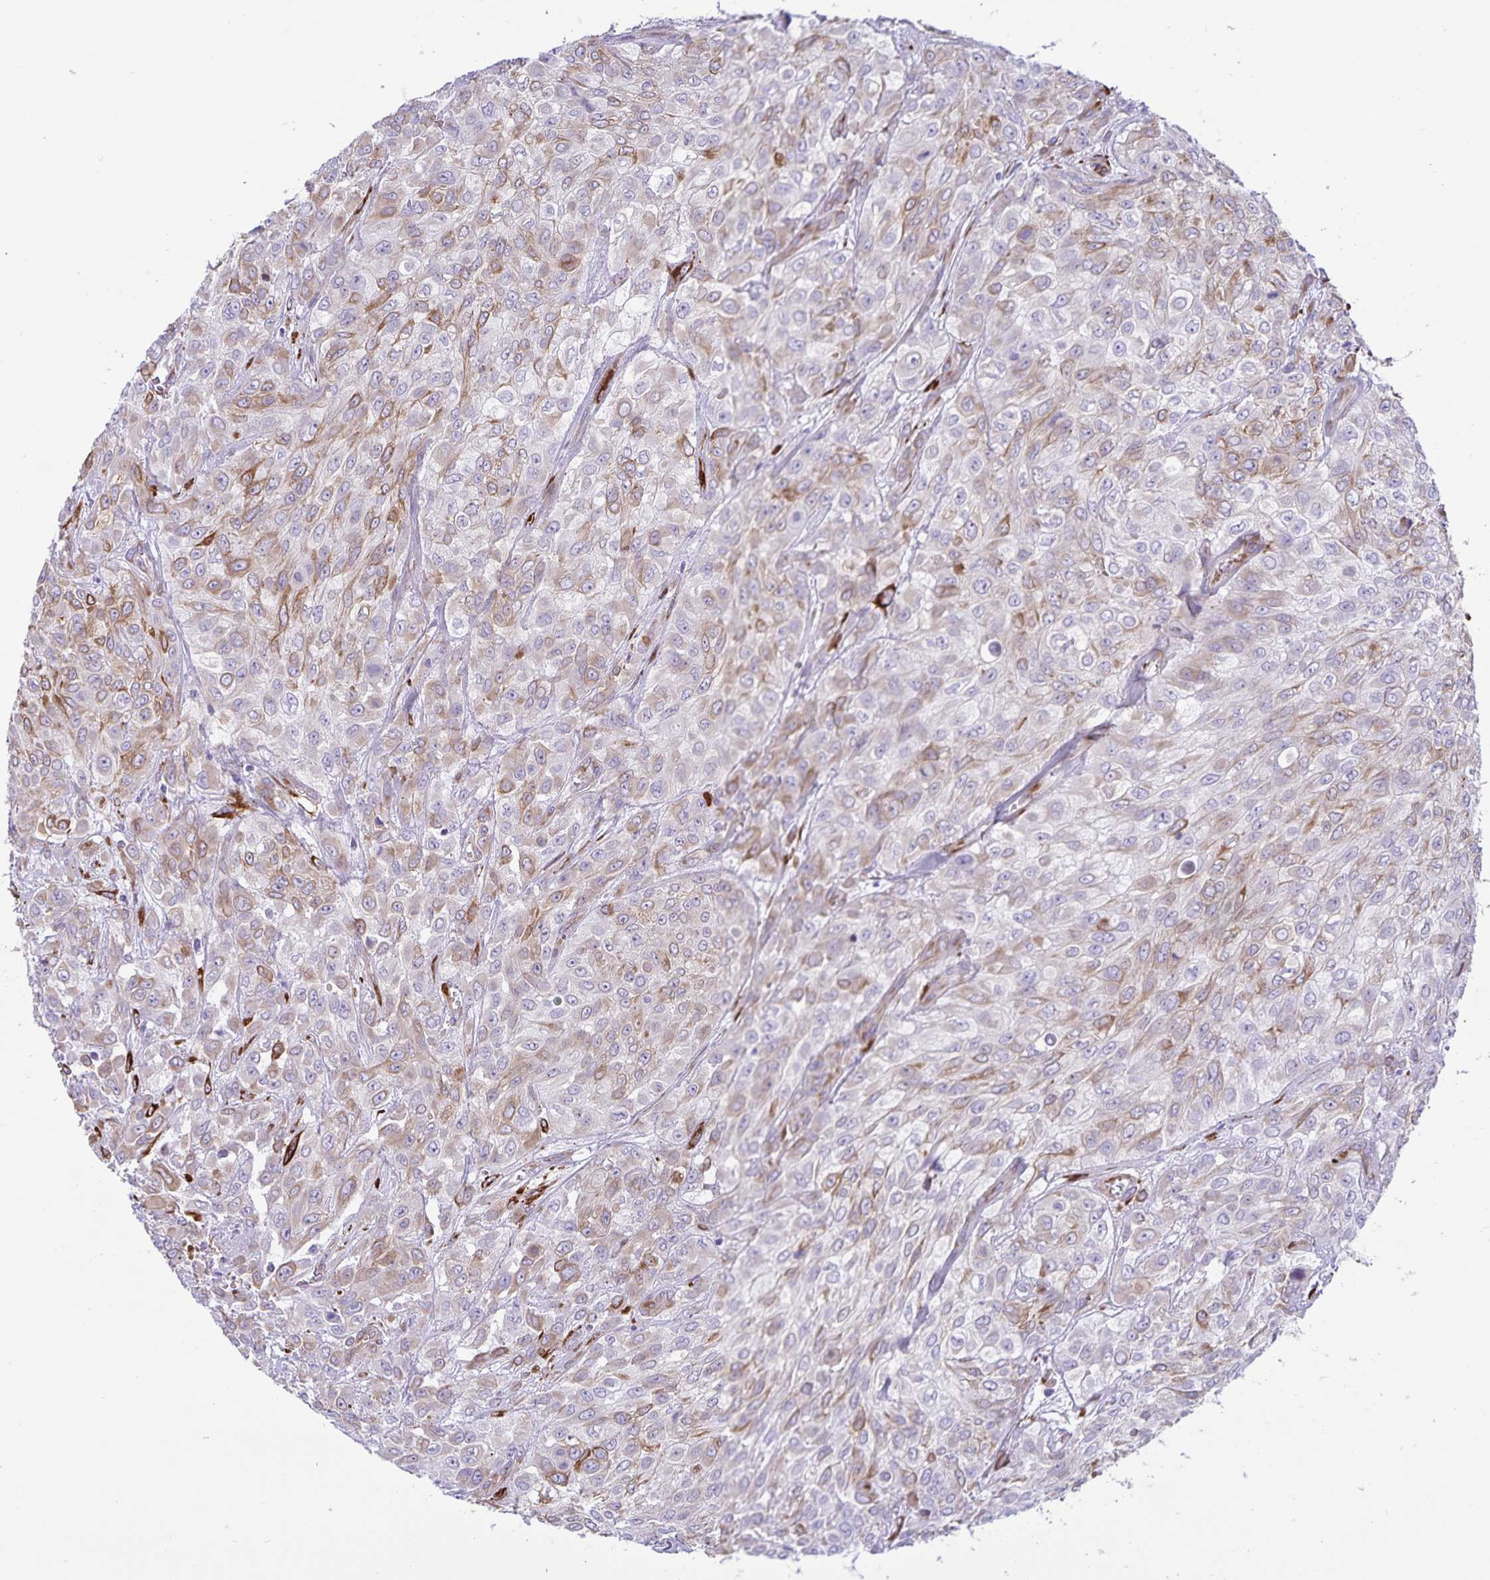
{"staining": {"intensity": "weak", "quantity": ">75%", "location": "cytoplasmic/membranous"}, "tissue": "urothelial cancer", "cell_type": "Tumor cells", "image_type": "cancer", "snomed": [{"axis": "morphology", "description": "Urothelial carcinoma, High grade"}, {"axis": "topography", "description": "Urinary bladder"}], "caption": "IHC of human urothelial carcinoma (high-grade) reveals low levels of weak cytoplasmic/membranous expression in approximately >75% of tumor cells.", "gene": "RCN1", "patient": {"sex": "male", "age": 57}}